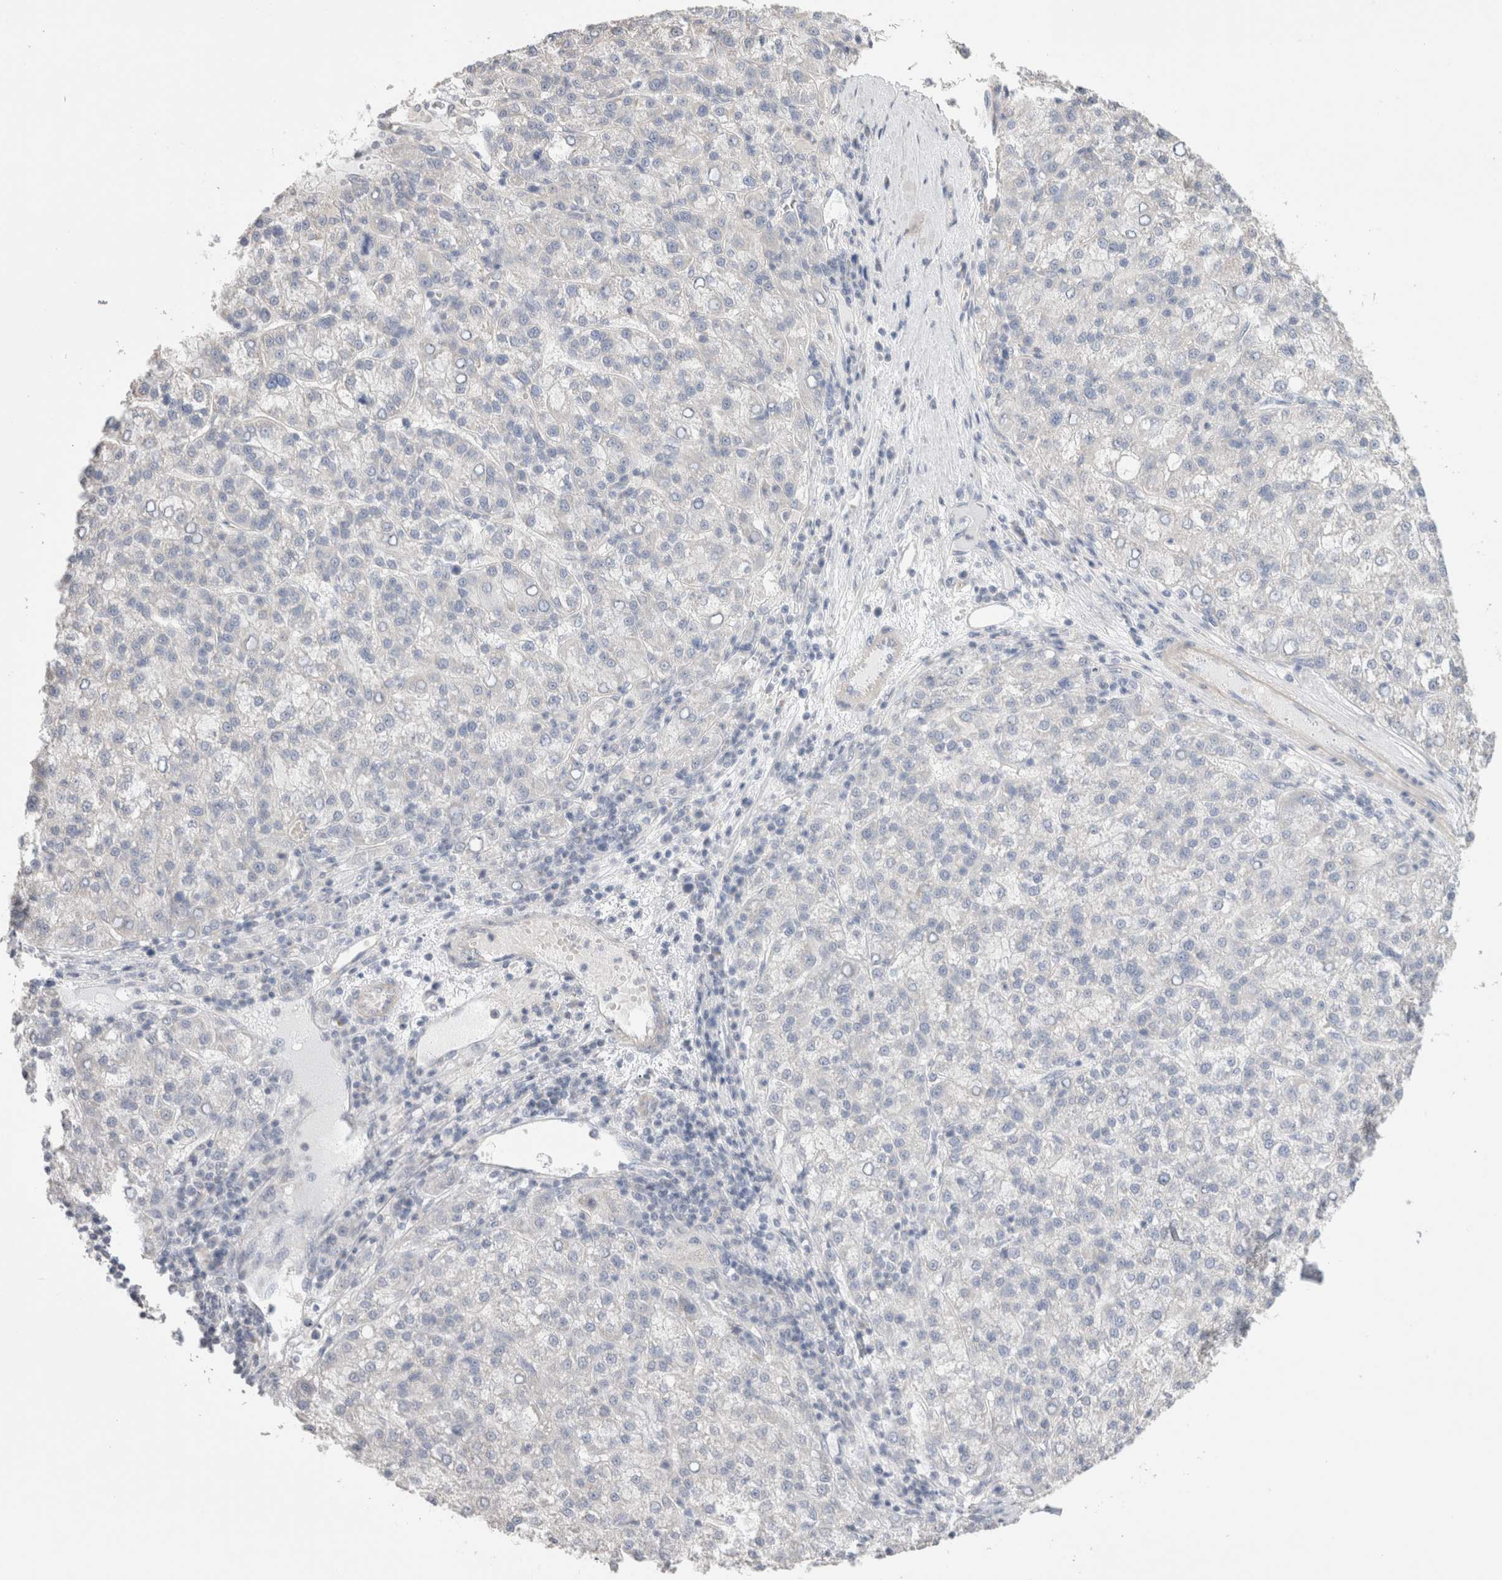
{"staining": {"intensity": "negative", "quantity": "none", "location": "none"}, "tissue": "liver cancer", "cell_type": "Tumor cells", "image_type": "cancer", "snomed": [{"axis": "morphology", "description": "Carcinoma, Hepatocellular, NOS"}, {"axis": "topography", "description": "Liver"}], "caption": "There is no significant expression in tumor cells of liver cancer.", "gene": "DMD", "patient": {"sex": "female", "age": 58}}